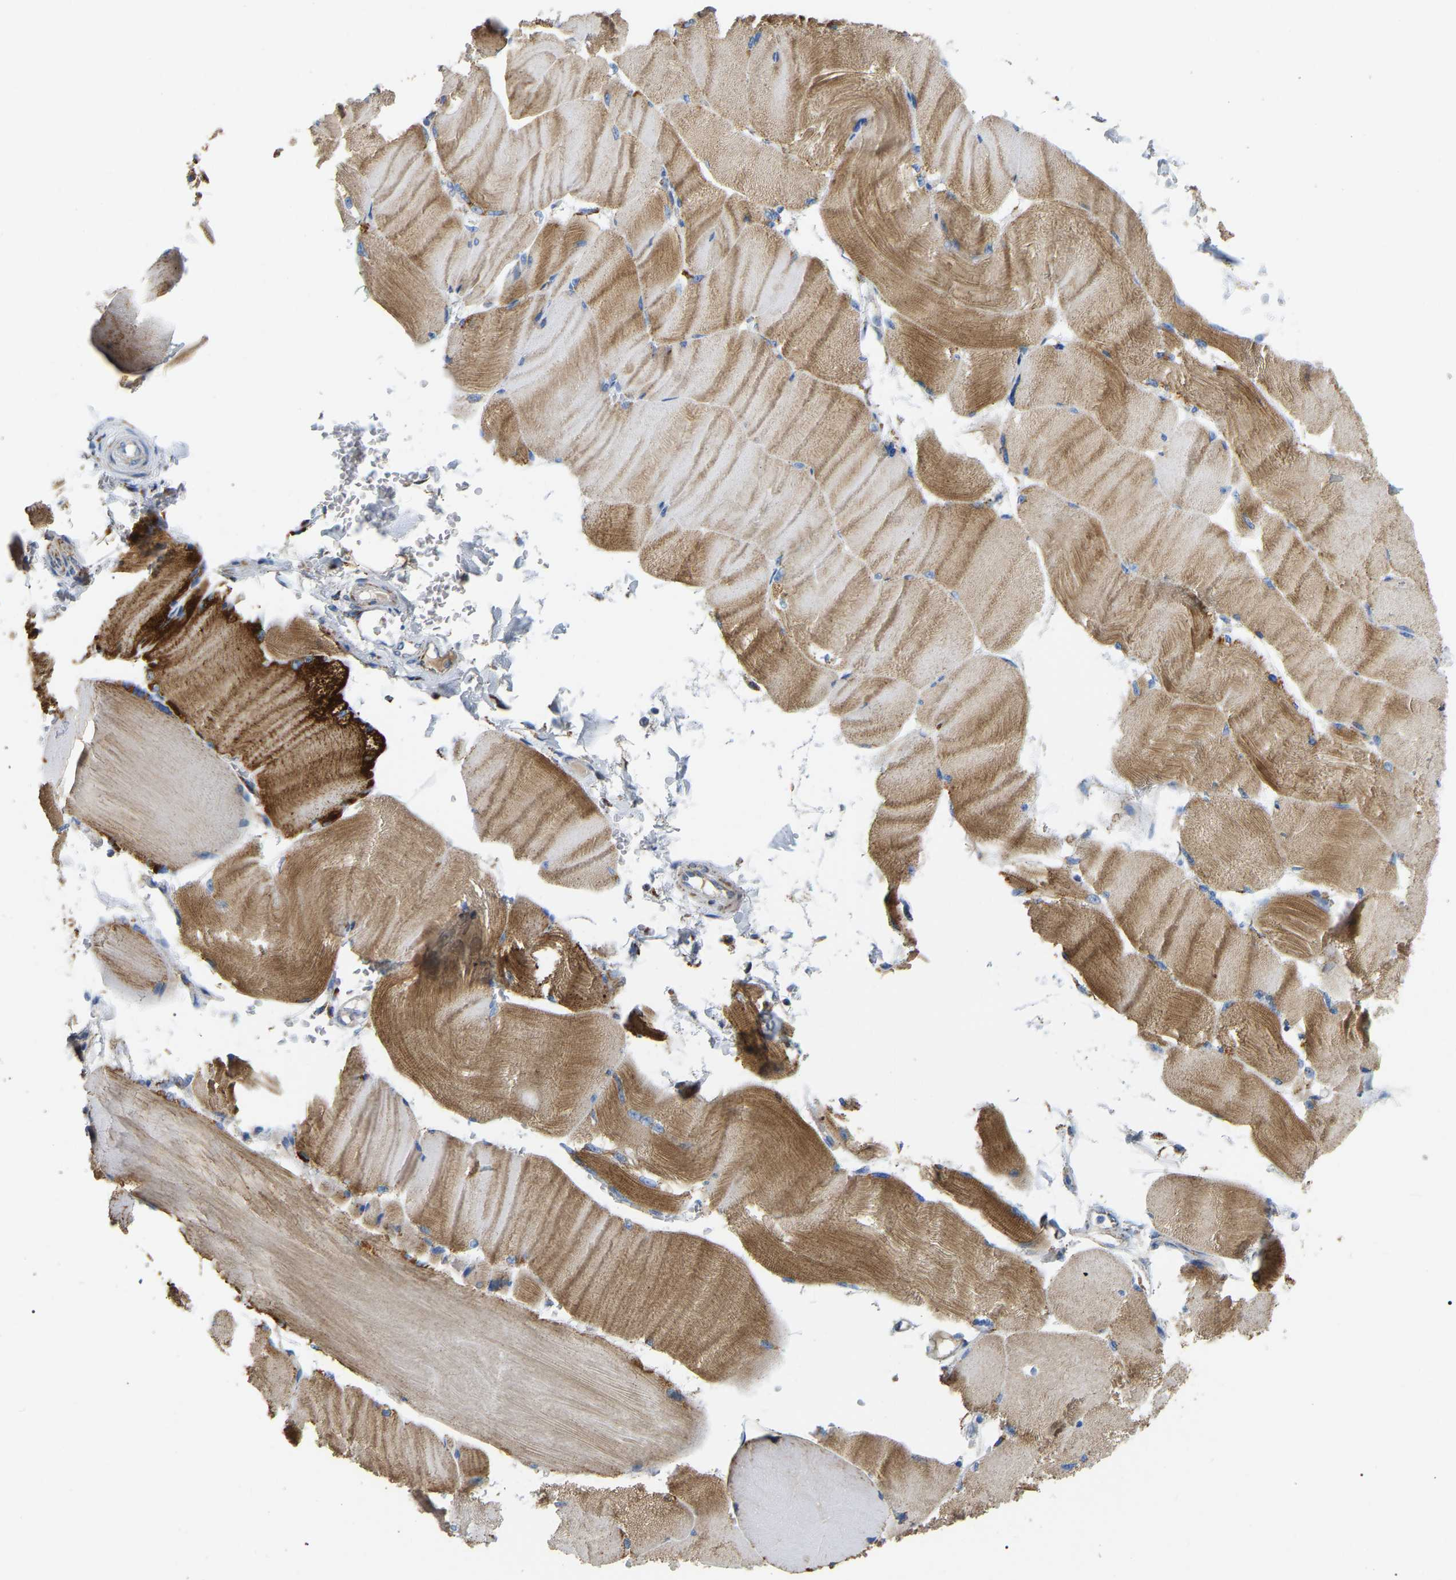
{"staining": {"intensity": "moderate", "quantity": ">75%", "location": "cytoplasmic/membranous"}, "tissue": "skeletal muscle", "cell_type": "Myocytes", "image_type": "normal", "snomed": [{"axis": "morphology", "description": "Normal tissue, NOS"}, {"axis": "topography", "description": "Skin"}, {"axis": "topography", "description": "Skeletal muscle"}], "caption": "Protein analysis of unremarkable skeletal muscle shows moderate cytoplasmic/membranous staining in approximately >75% of myocytes. (Stains: DAB in brown, nuclei in blue, Microscopy: brightfield microscopy at high magnification).", "gene": "HIBADH", "patient": {"sex": "male", "age": 83}}